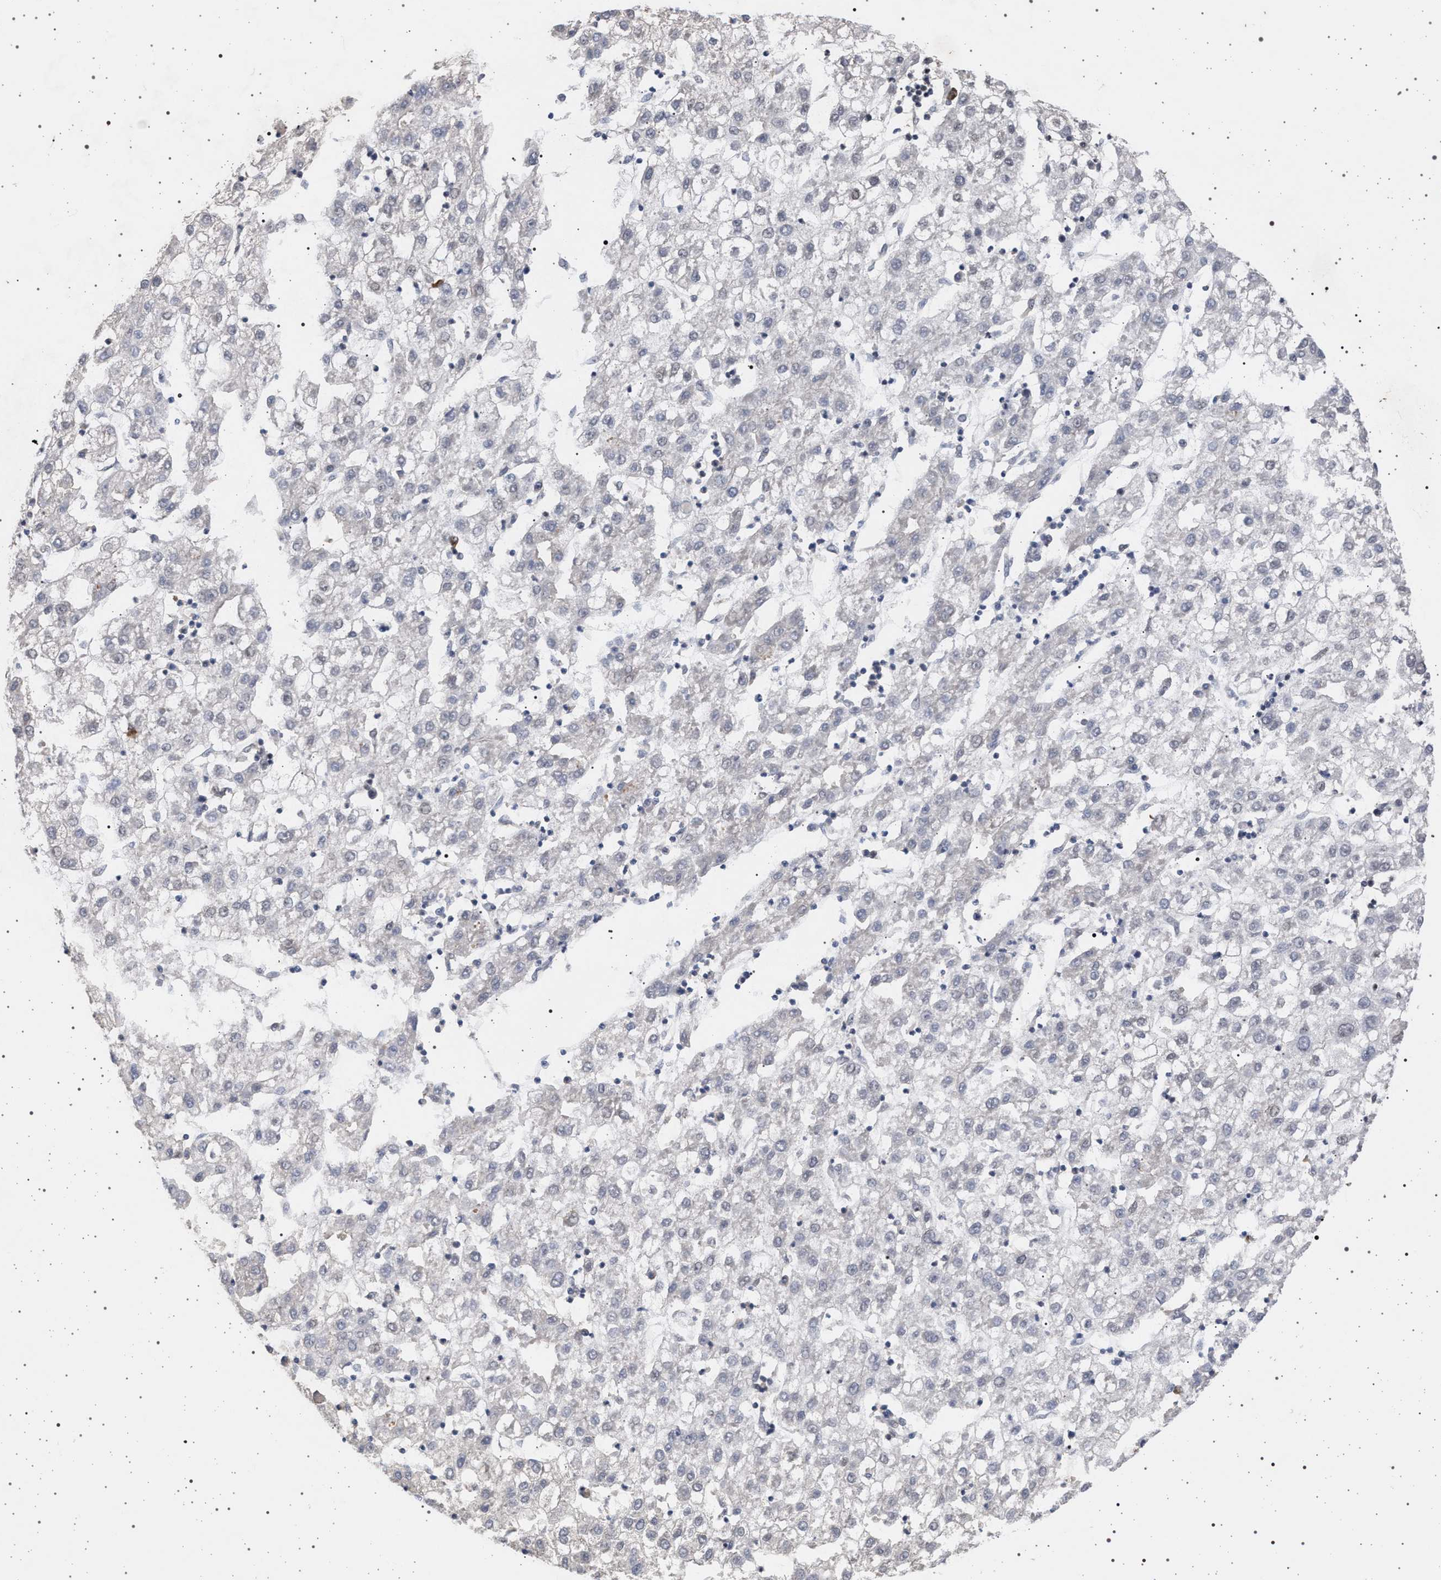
{"staining": {"intensity": "weak", "quantity": "<25%", "location": "nuclear"}, "tissue": "liver cancer", "cell_type": "Tumor cells", "image_type": "cancer", "snomed": [{"axis": "morphology", "description": "Carcinoma, Hepatocellular, NOS"}, {"axis": "topography", "description": "Liver"}], "caption": "Tumor cells show no significant protein staining in hepatocellular carcinoma (liver). The staining was performed using DAB (3,3'-diaminobenzidine) to visualize the protein expression in brown, while the nuclei were stained in blue with hematoxylin (Magnification: 20x).", "gene": "PHF12", "patient": {"sex": "male", "age": 72}}